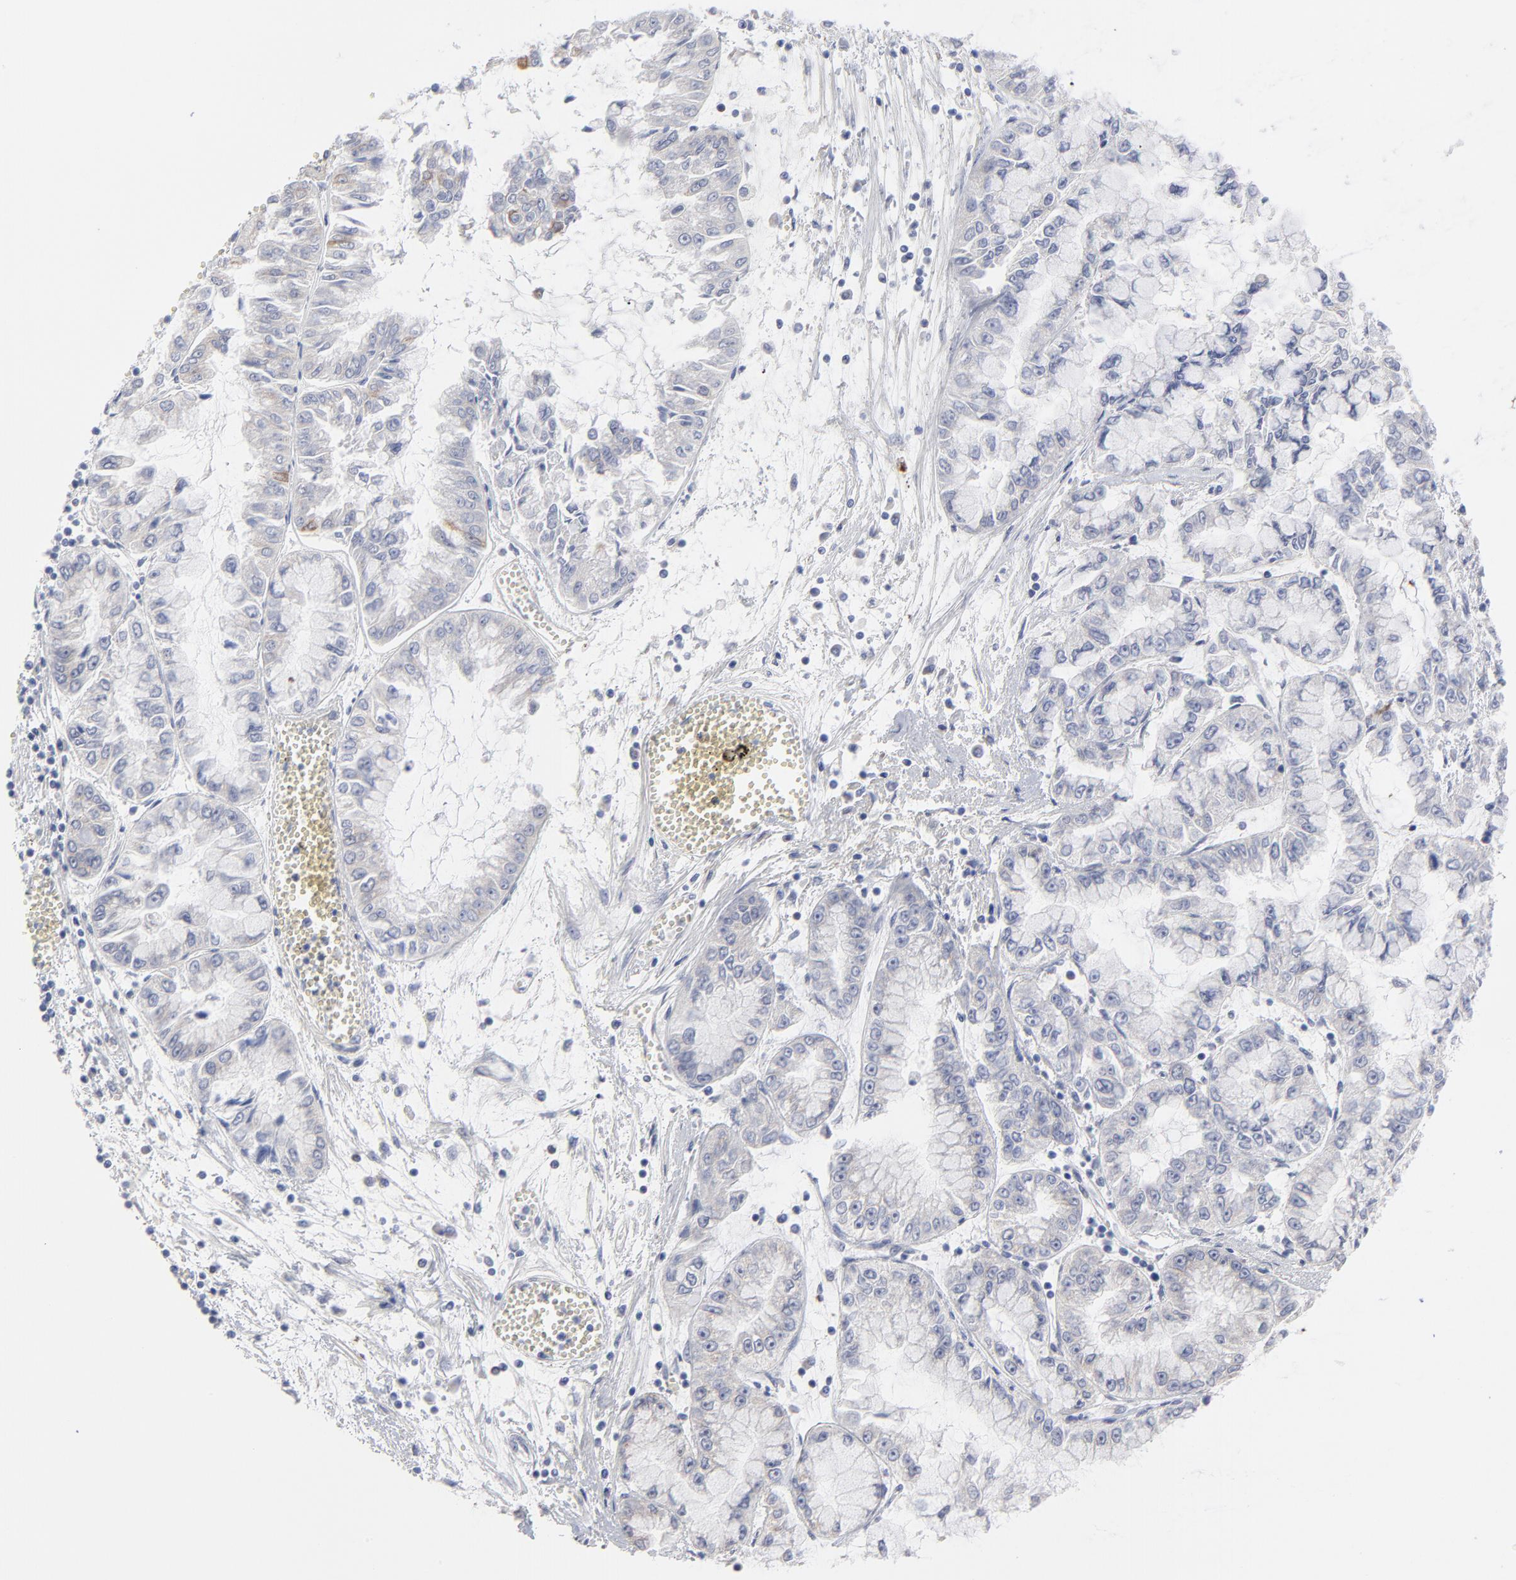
{"staining": {"intensity": "negative", "quantity": "none", "location": "none"}, "tissue": "liver cancer", "cell_type": "Tumor cells", "image_type": "cancer", "snomed": [{"axis": "morphology", "description": "Cholangiocarcinoma"}, {"axis": "topography", "description": "Liver"}], "caption": "Immunohistochemical staining of cholangiocarcinoma (liver) shows no significant positivity in tumor cells.", "gene": "MAGEA10", "patient": {"sex": "female", "age": 79}}